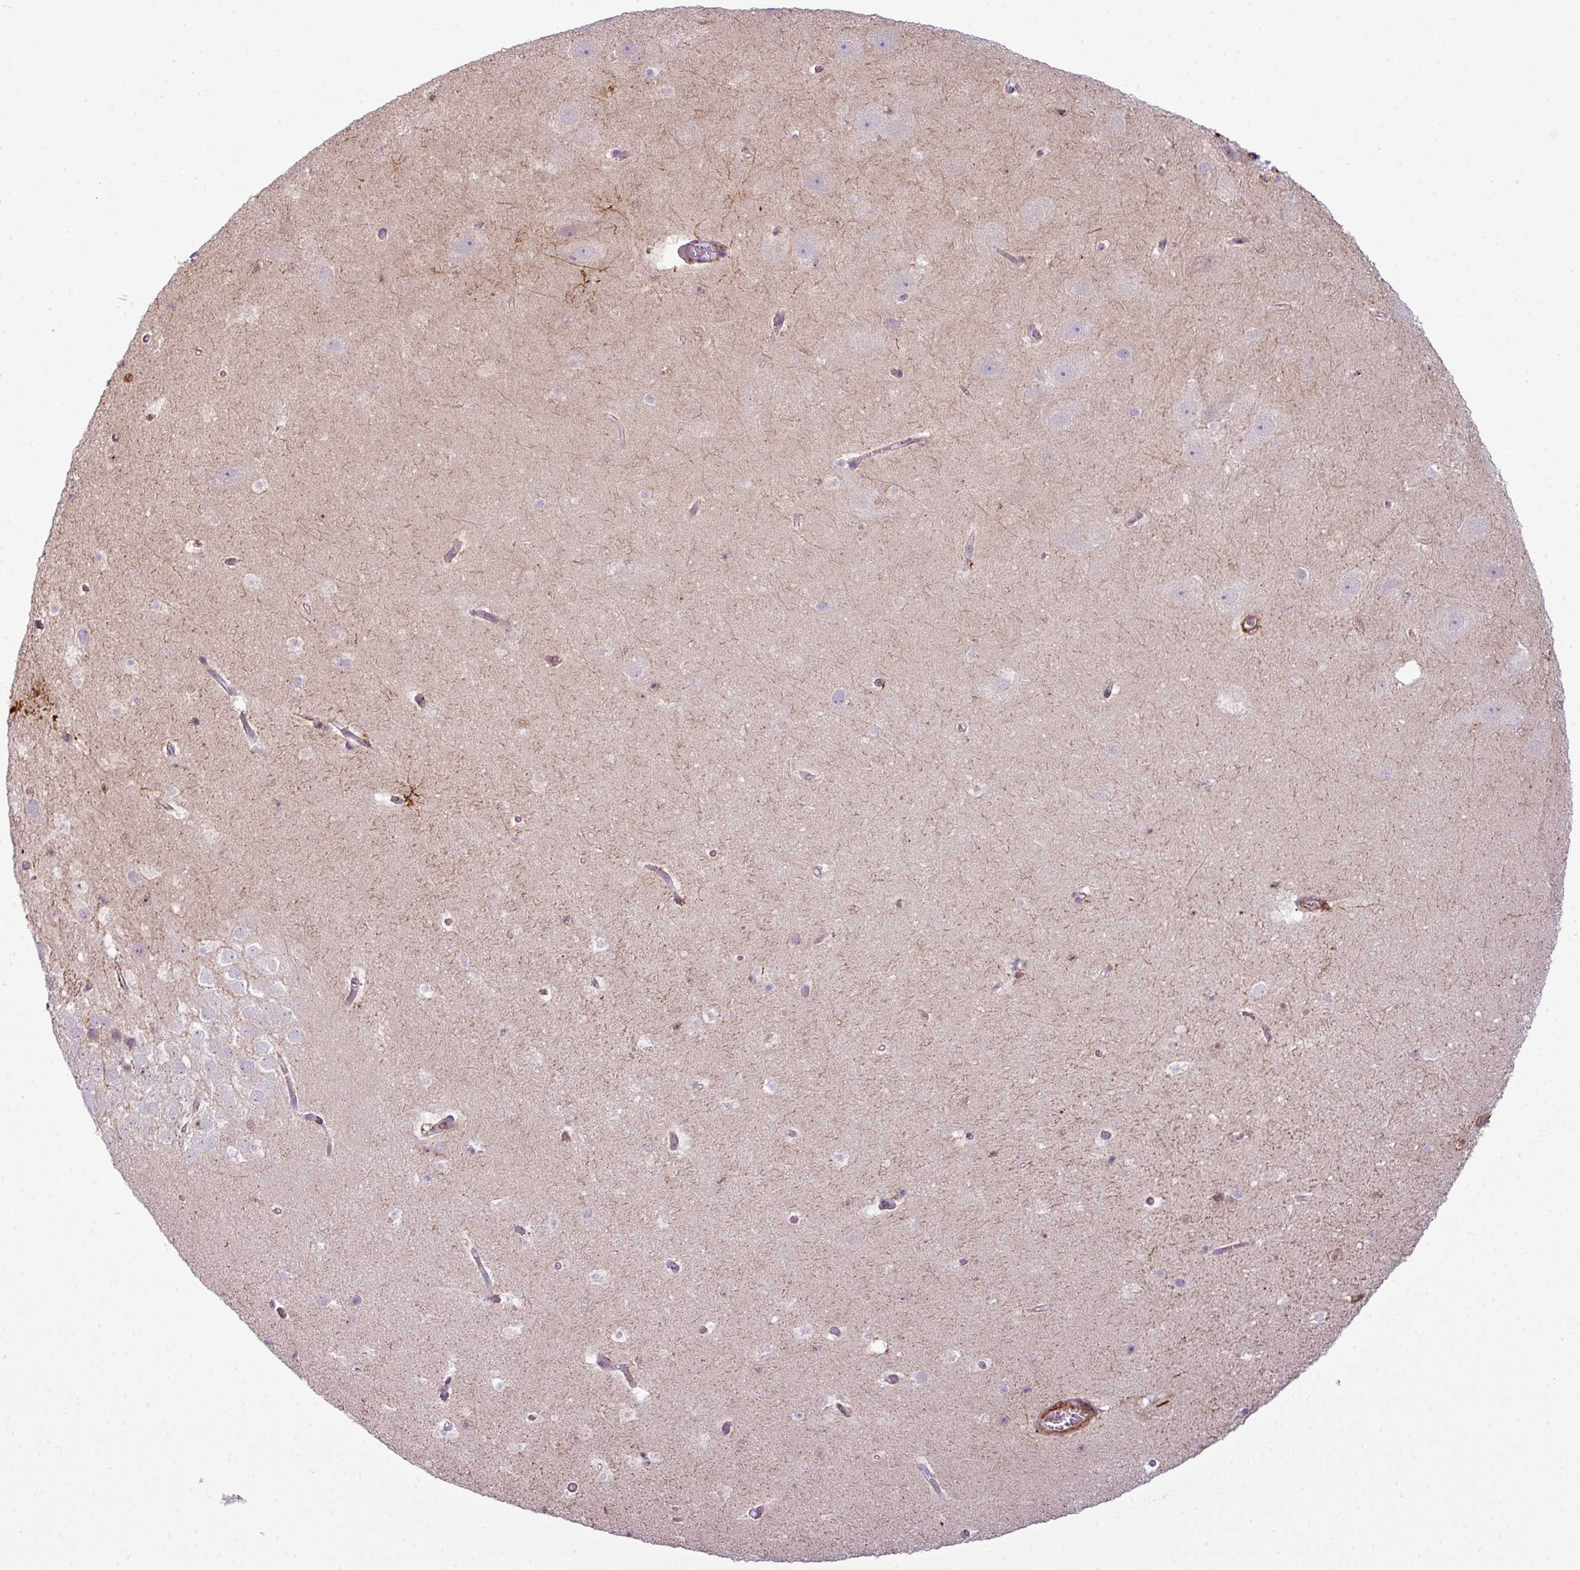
{"staining": {"intensity": "negative", "quantity": "none", "location": "none"}, "tissue": "hippocampus", "cell_type": "Glial cells", "image_type": "normal", "snomed": [{"axis": "morphology", "description": "Normal tissue, NOS"}, {"axis": "topography", "description": "Hippocampus"}], "caption": "This is a micrograph of IHC staining of unremarkable hippocampus, which shows no expression in glial cells.", "gene": "COL8A1", "patient": {"sex": "male", "age": 37}}